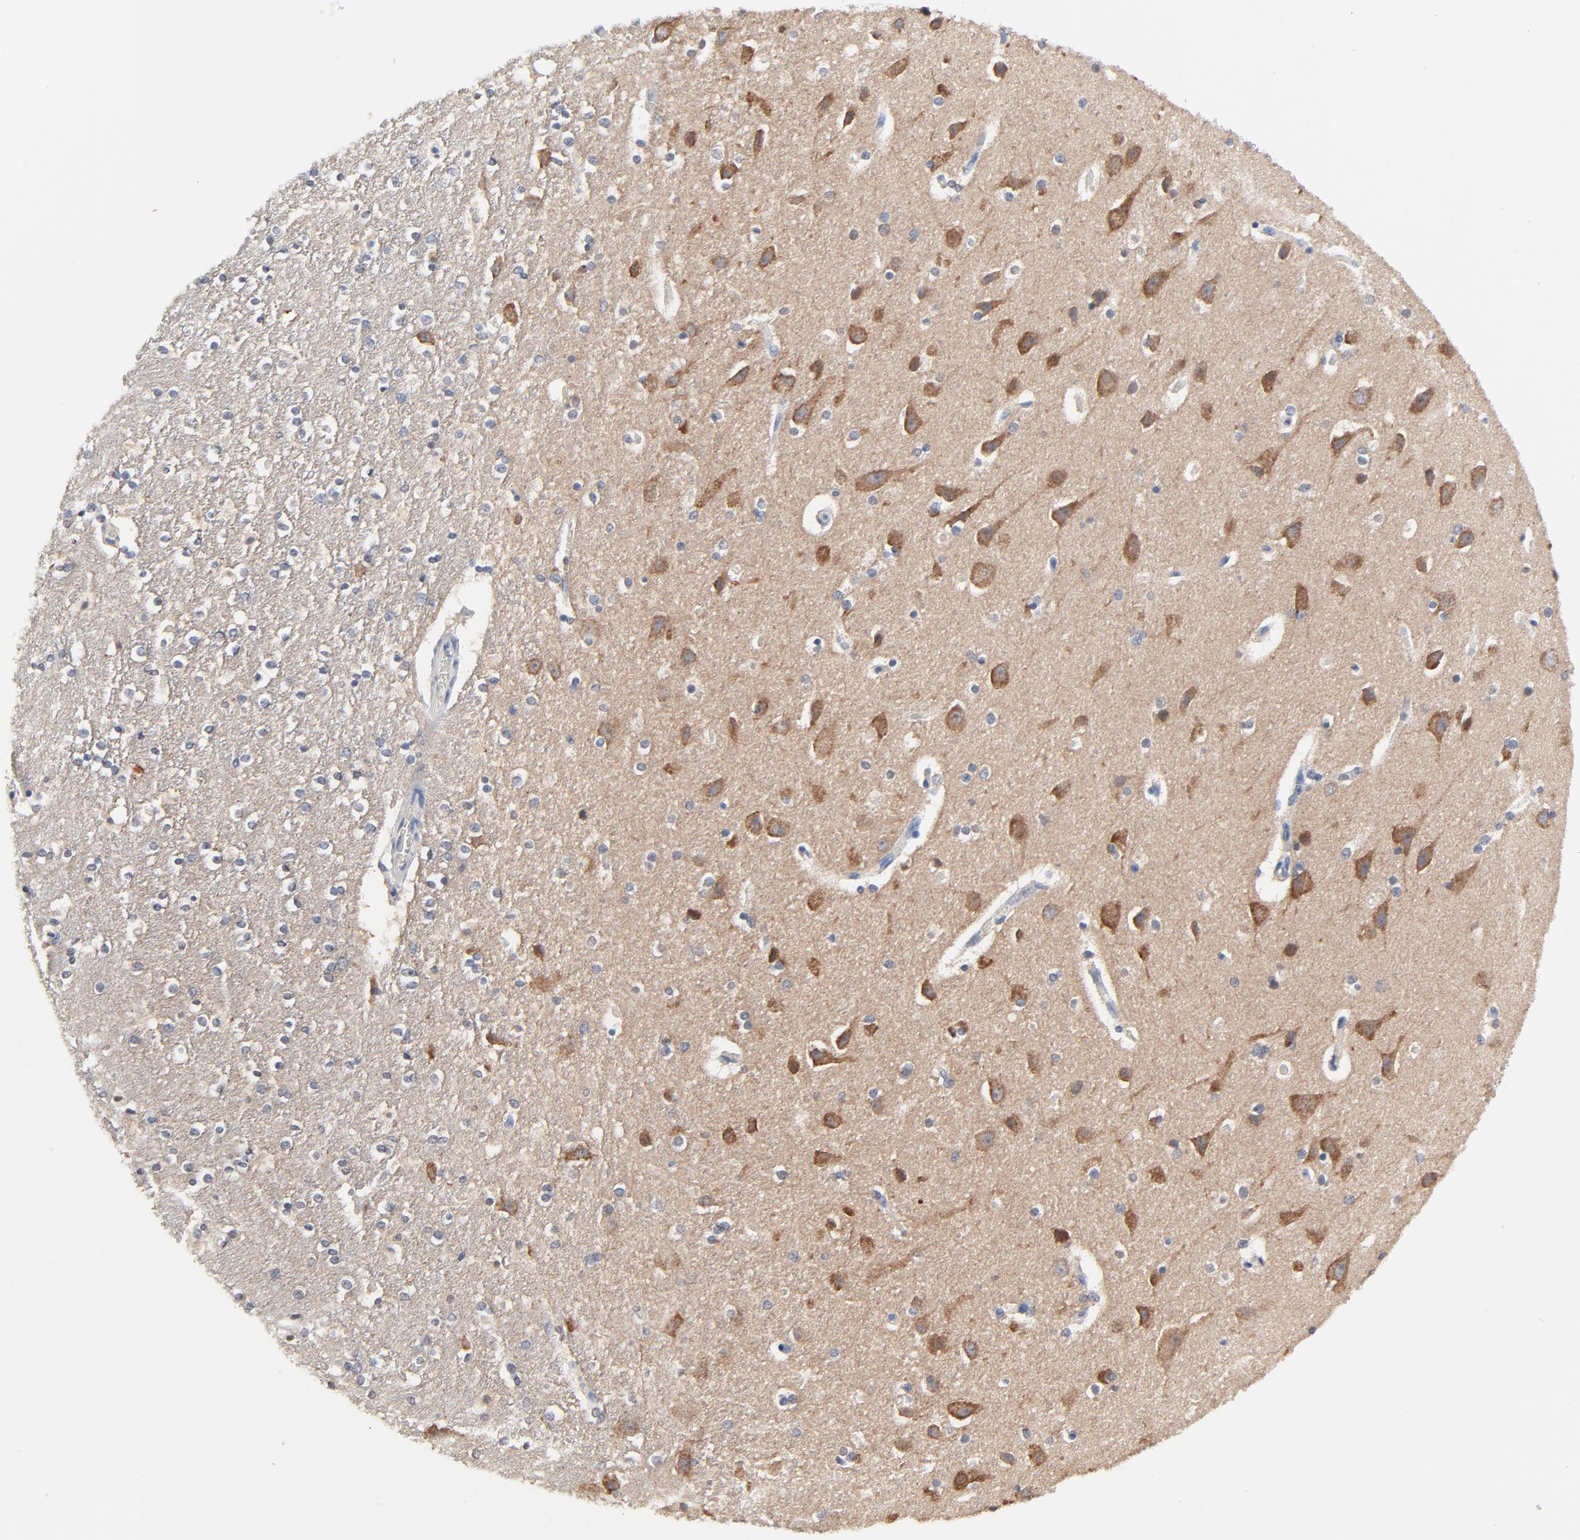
{"staining": {"intensity": "negative", "quantity": "none", "location": "none"}, "tissue": "caudate", "cell_type": "Glial cells", "image_type": "normal", "snomed": [{"axis": "morphology", "description": "Normal tissue, NOS"}, {"axis": "topography", "description": "Lateral ventricle wall"}], "caption": "Benign caudate was stained to show a protein in brown. There is no significant positivity in glial cells. The staining is performed using DAB (3,3'-diaminobenzidine) brown chromogen with nuclei counter-stained in using hematoxylin.", "gene": "FBXL5", "patient": {"sex": "female", "age": 54}}